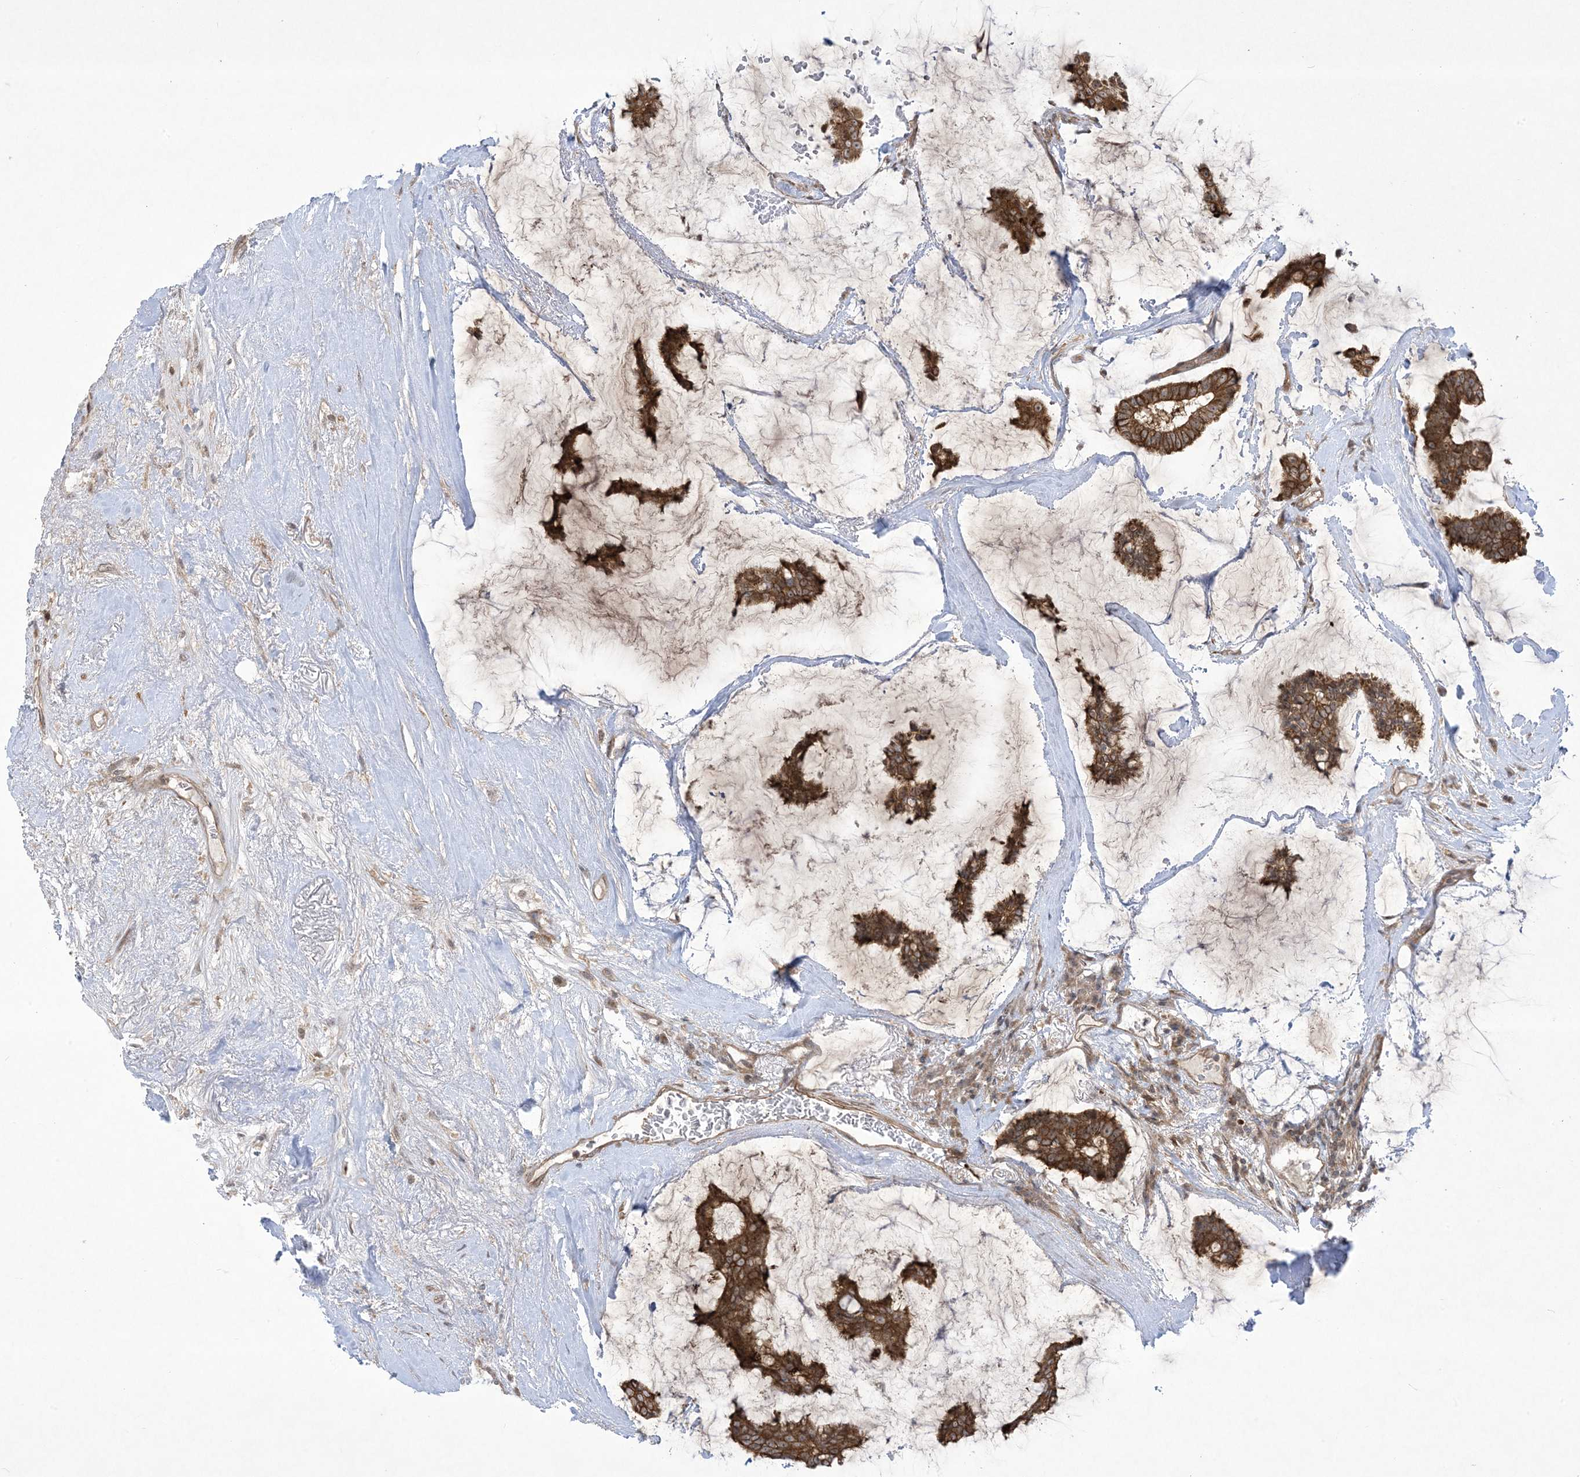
{"staining": {"intensity": "strong", "quantity": ">75%", "location": "cytoplasmic/membranous,nuclear"}, "tissue": "breast cancer", "cell_type": "Tumor cells", "image_type": "cancer", "snomed": [{"axis": "morphology", "description": "Duct carcinoma"}, {"axis": "topography", "description": "Breast"}], "caption": "Immunohistochemical staining of breast intraductal carcinoma reveals high levels of strong cytoplasmic/membranous and nuclear positivity in about >75% of tumor cells.", "gene": "SOGA3", "patient": {"sex": "female", "age": 93}}